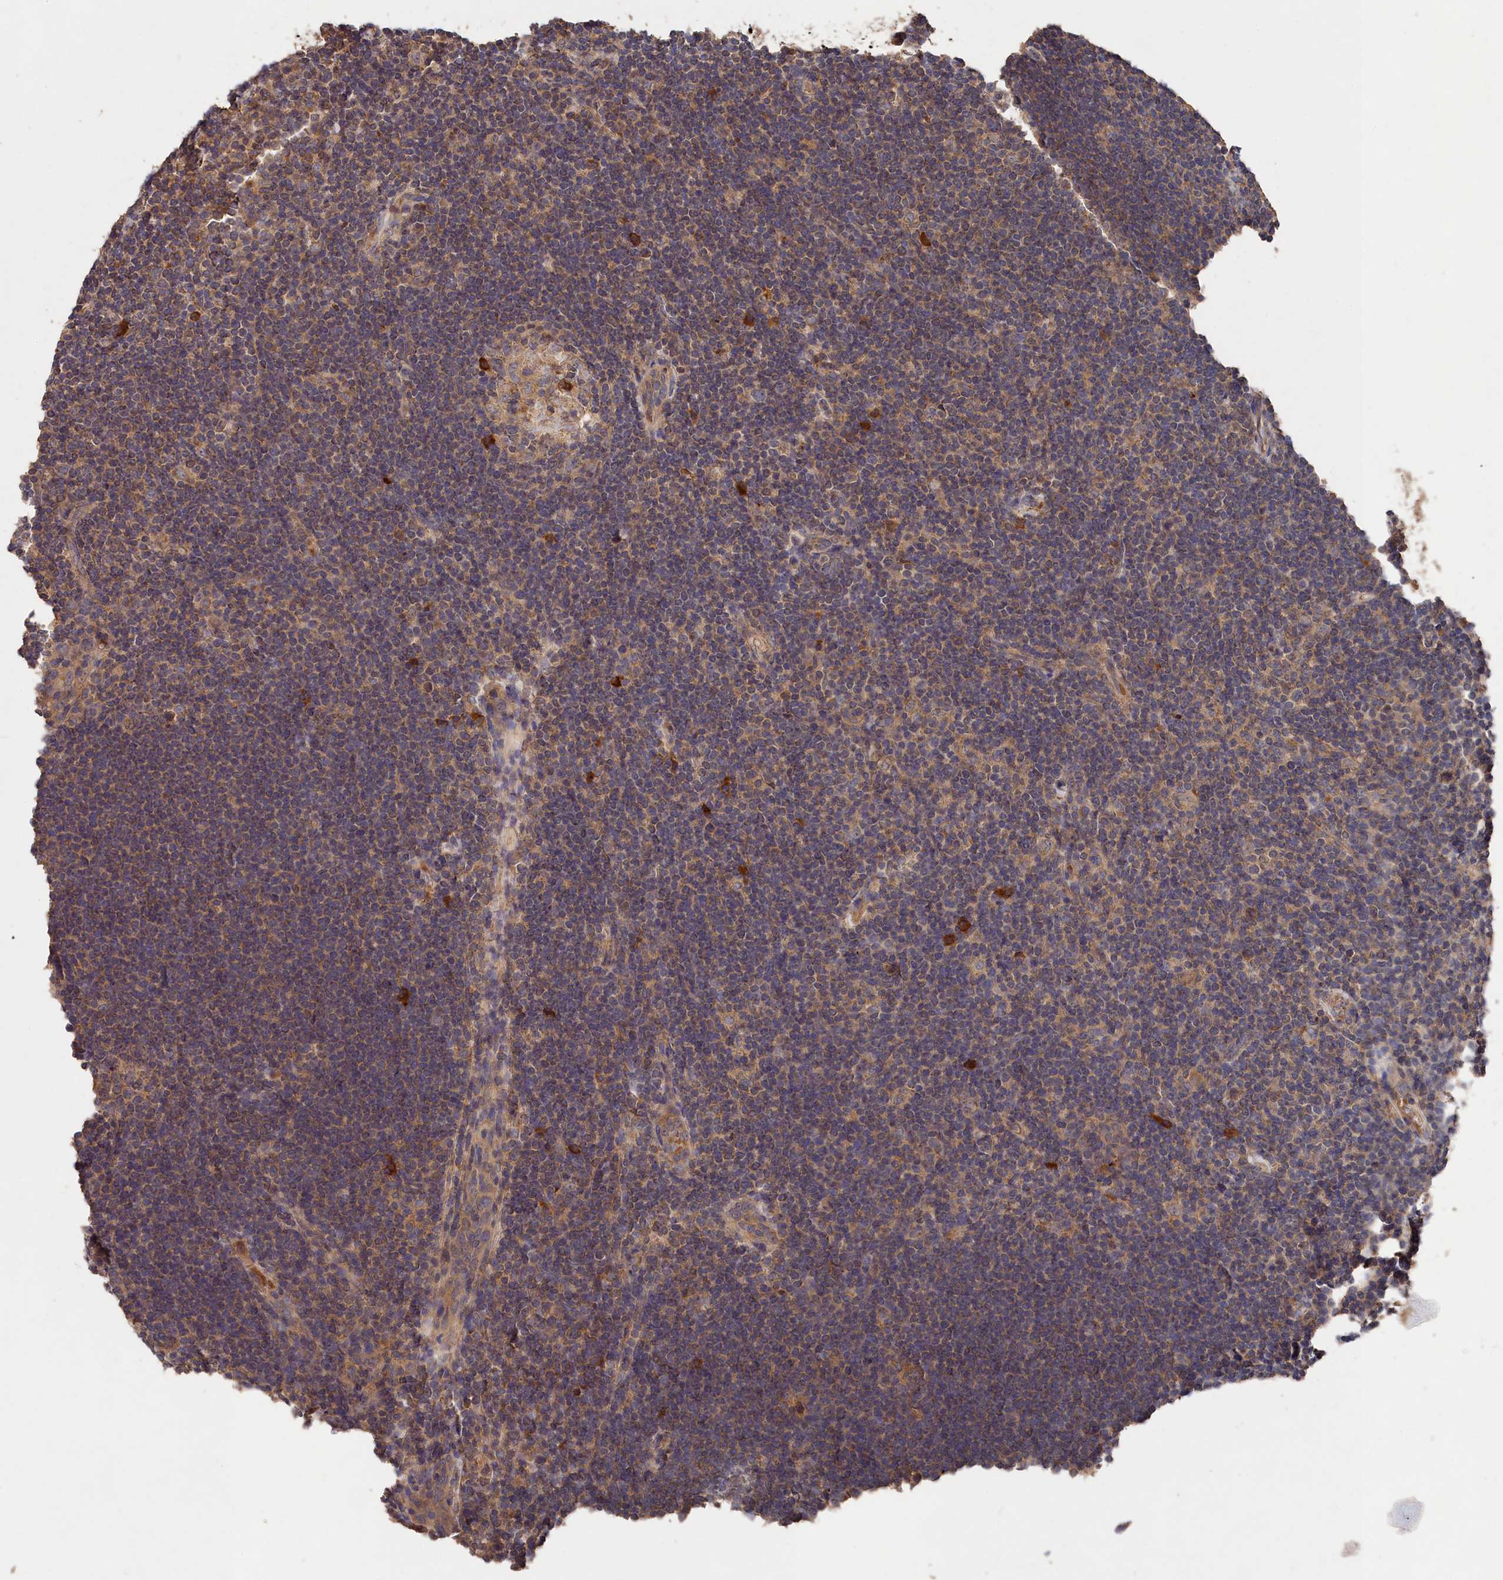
{"staining": {"intensity": "negative", "quantity": "none", "location": "none"}, "tissue": "lymphoma", "cell_type": "Tumor cells", "image_type": "cancer", "snomed": [{"axis": "morphology", "description": "Hodgkin's disease, NOS"}, {"axis": "topography", "description": "Lymph node"}], "caption": "High power microscopy photomicrograph of an immunohistochemistry photomicrograph of lymphoma, revealing no significant positivity in tumor cells. (Immunohistochemistry, brightfield microscopy, high magnification).", "gene": "DHRS11", "patient": {"sex": "female", "age": 57}}